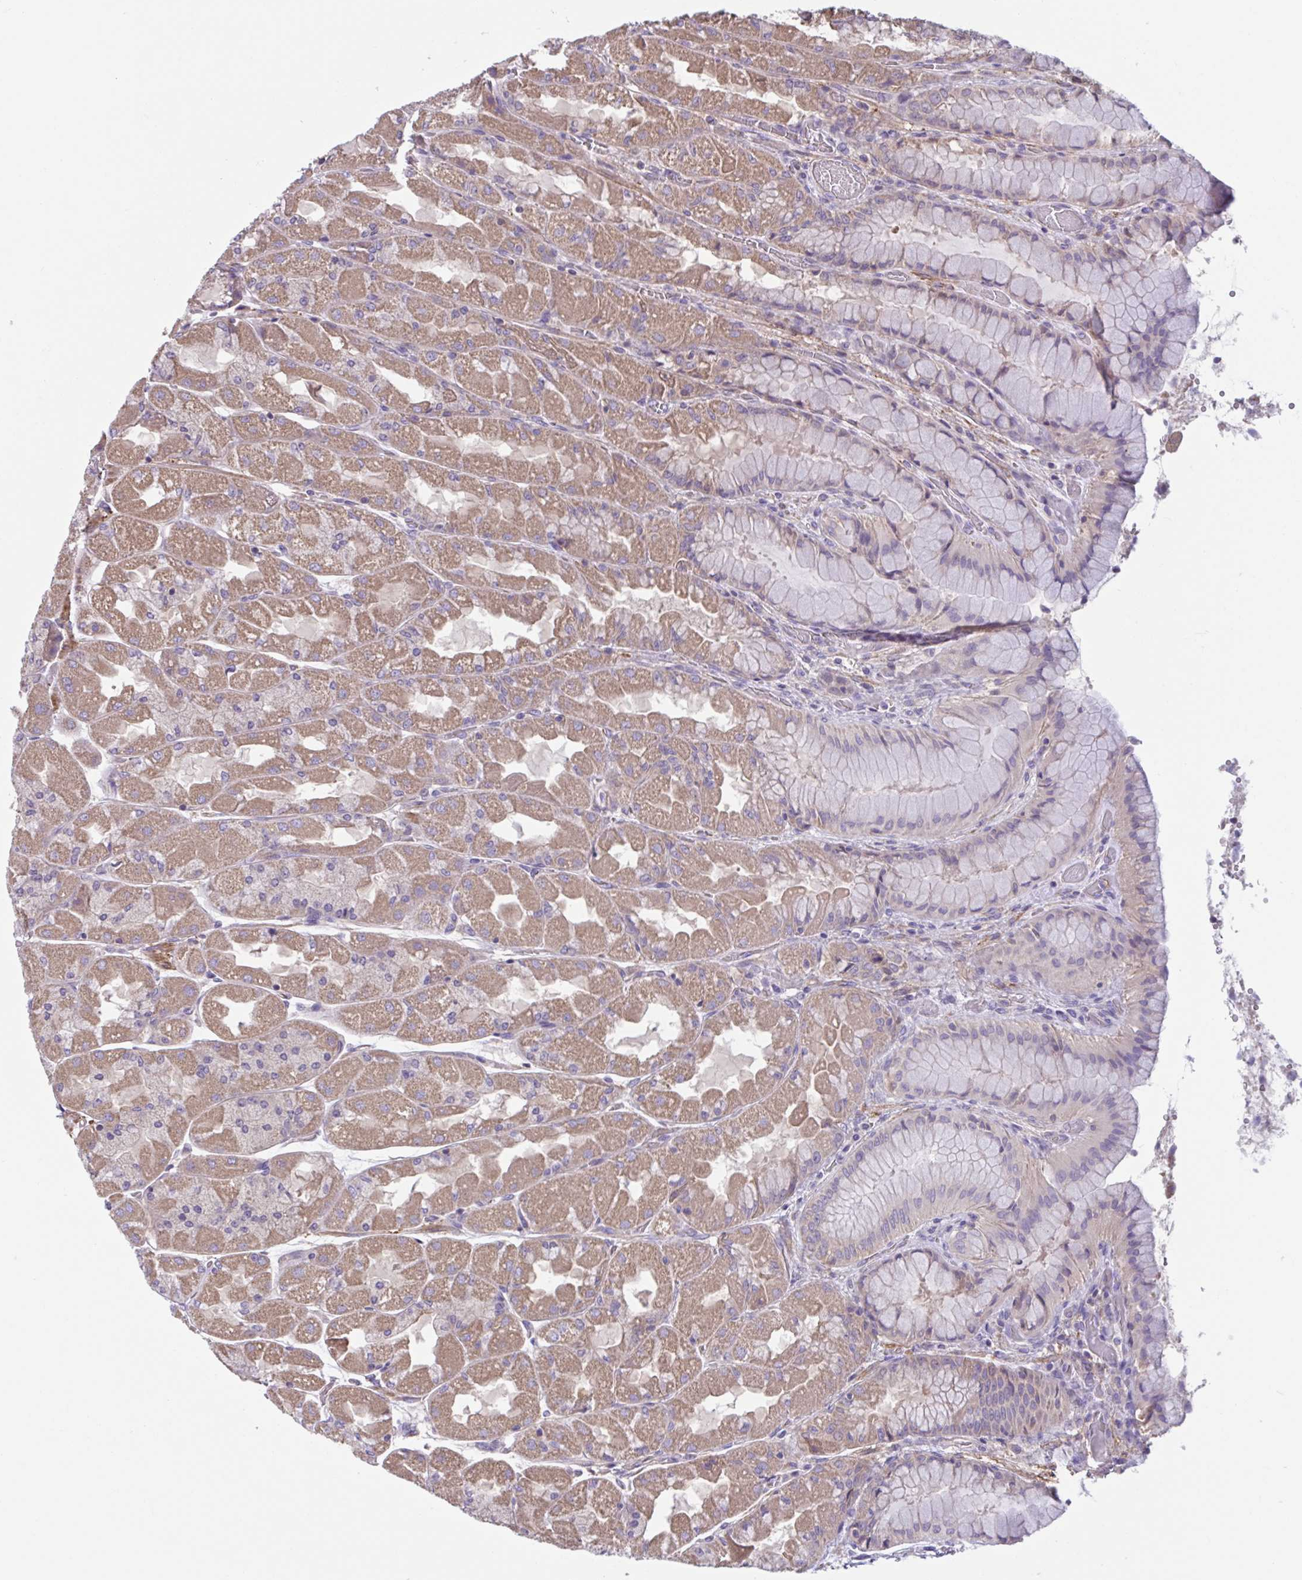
{"staining": {"intensity": "moderate", "quantity": "25%-75%", "location": "cytoplasmic/membranous"}, "tissue": "stomach", "cell_type": "Glandular cells", "image_type": "normal", "snomed": [{"axis": "morphology", "description": "Normal tissue, NOS"}, {"axis": "topography", "description": "Stomach"}], "caption": "DAB immunohistochemical staining of unremarkable human stomach shows moderate cytoplasmic/membranous protein expression in about 25%-75% of glandular cells. (Brightfield microscopy of DAB IHC at high magnification).", "gene": "WNT9B", "patient": {"sex": "female", "age": 61}}